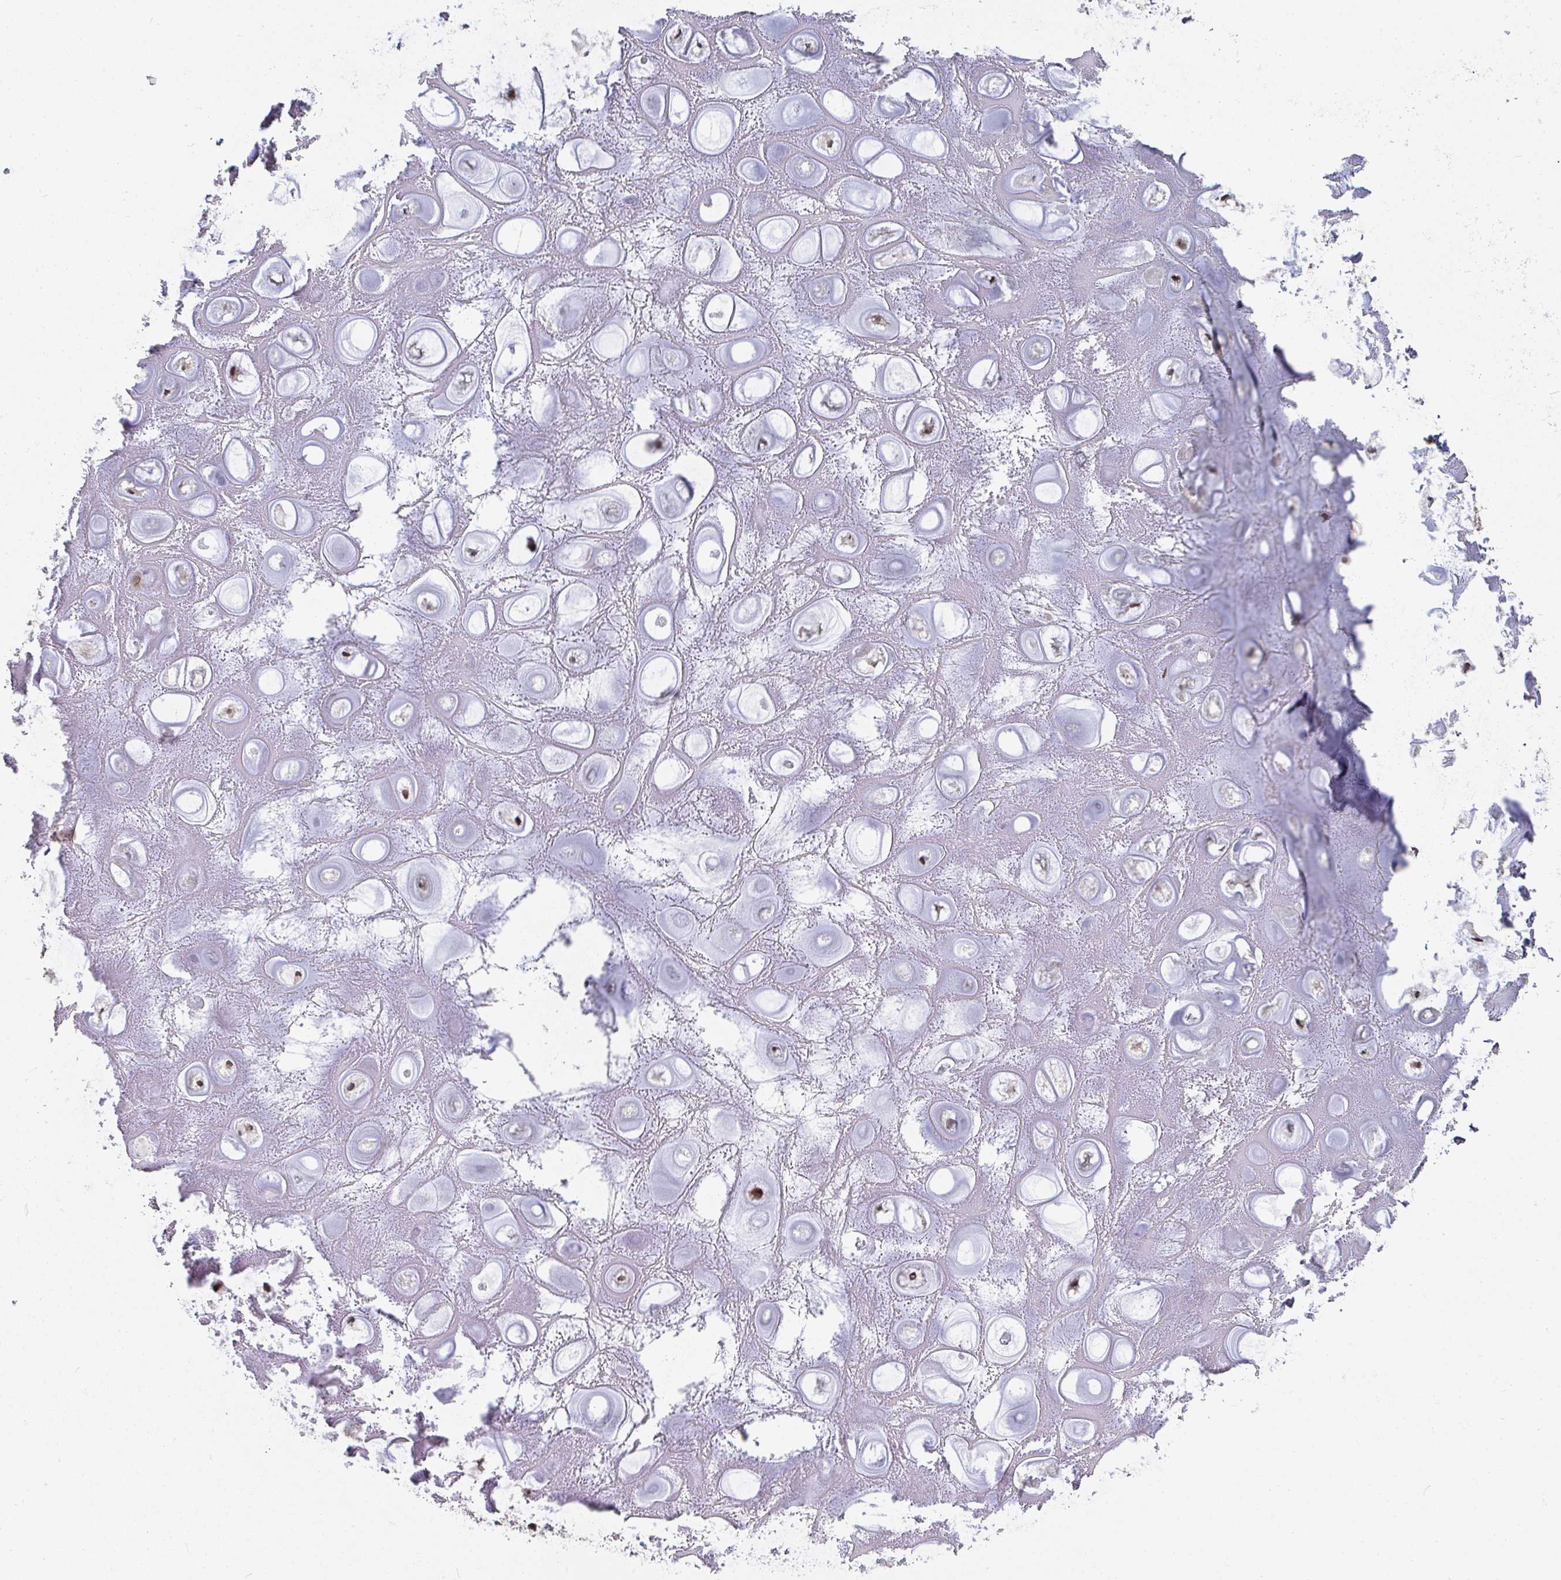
{"staining": {"intensity": "moderate", "quantity": "25%-75%", "location": "nuclear"}, "tissue": "soft tissue", "cell_type": "Chondrocytes", "image_type": "normal", "snomed": [{"axis": "morphology", "description": "Normal tissue, NOS"}, {"axis": "topography", "description": "Lymph node"}, {"axis": "topography", "description": "Cartilage tissue"}, {"axis": "topography", "description": "Nasopharynx"}], "caption": "Soft tissue was stained to show a protein in brown. There is medium levels of moderate nuclear positivity in approximately 25%-75% of chondrocytes.", "gene": "RBBP5", "patient": {"sex": "male", "age": 63}}